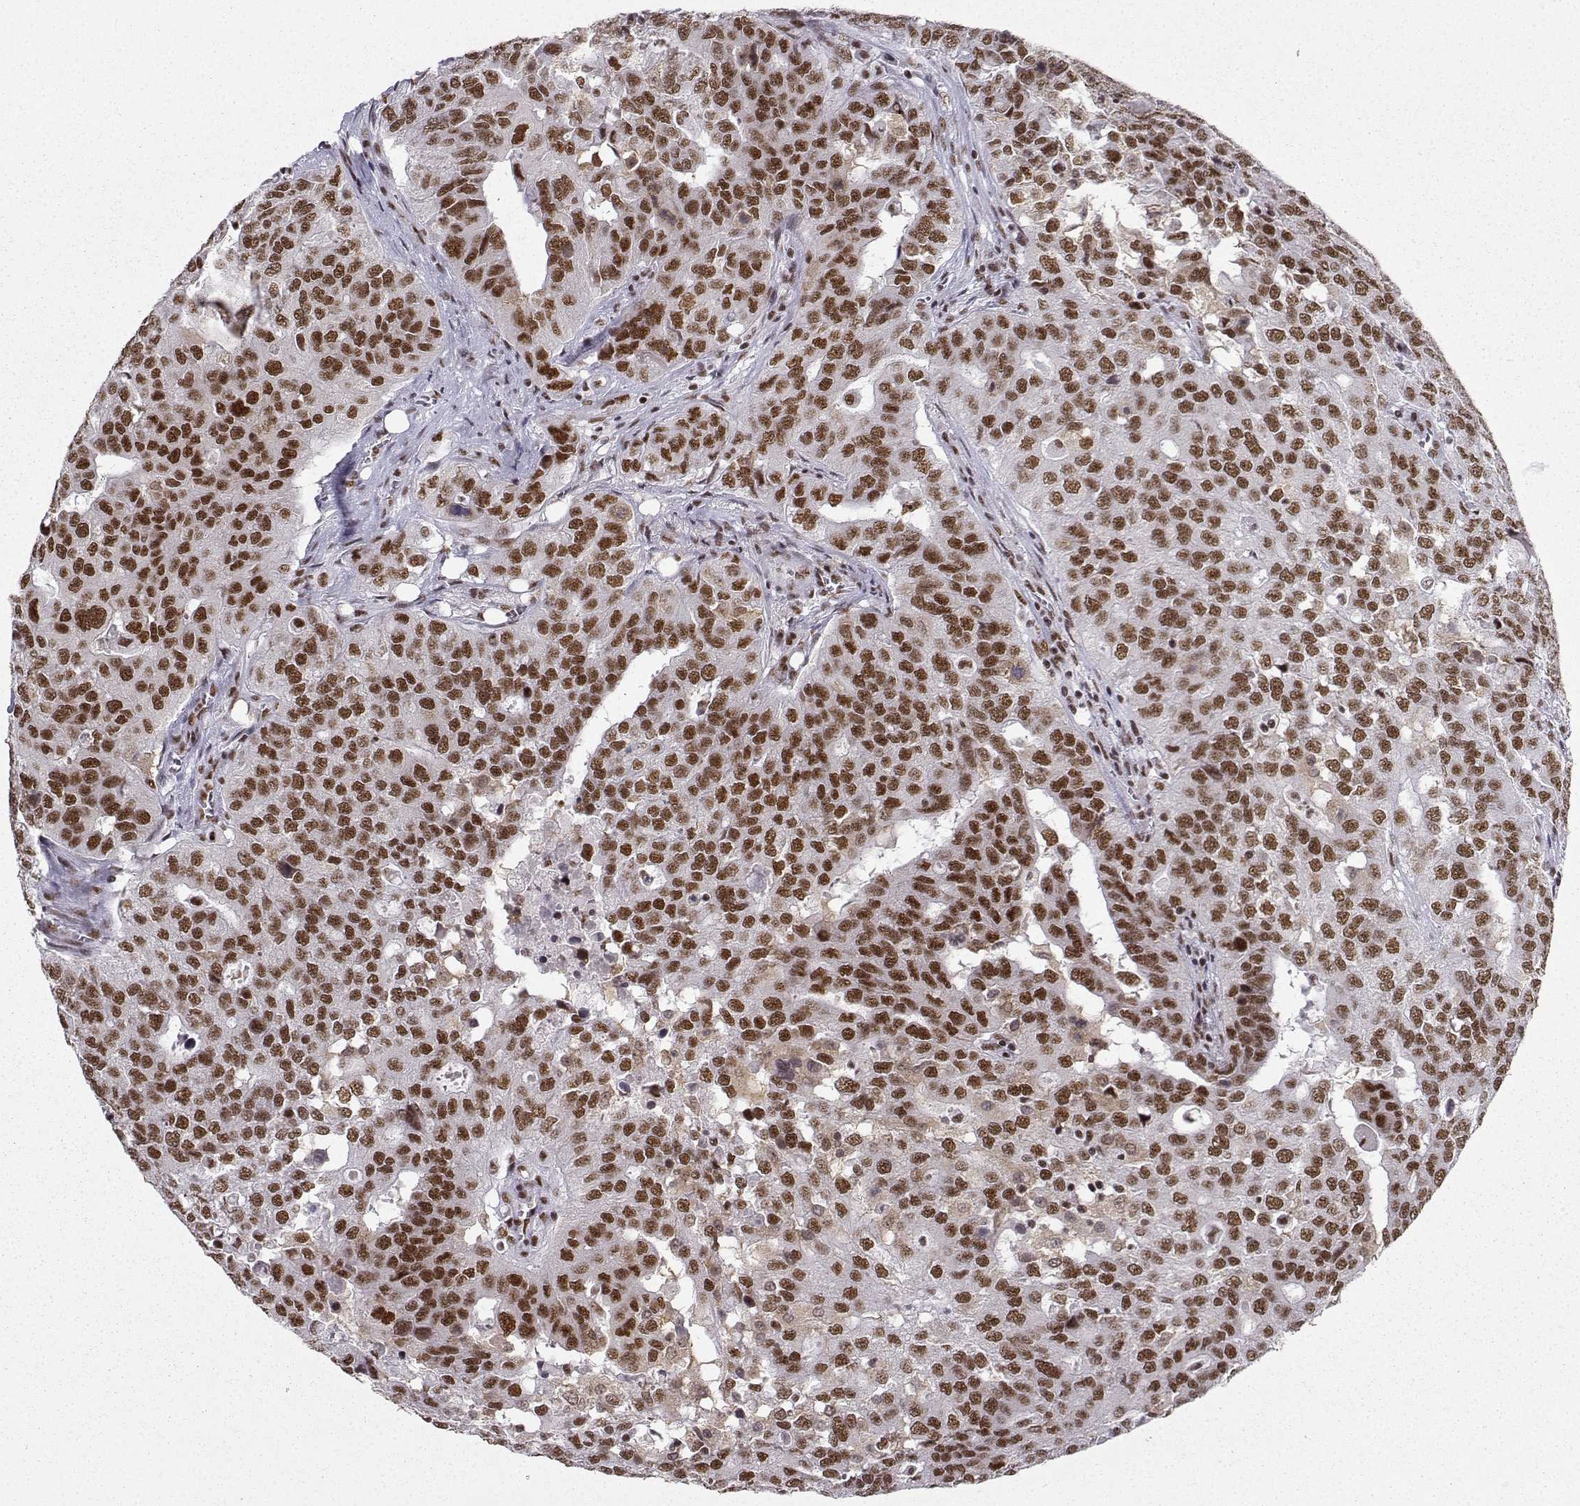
{"staining": {"intensity": "strong", "quantity": "25%-75%", "location": "nuclear"}, "tissue": "ovarian cancer", "cell_type": "Tumor cells", "image_type": "cancer", "snomed": [{"axis": "morphology", "description": "Carcinoma, endometroid"}, {"axis": "topography", "description": "Soft tissue"}, {"axis": "topography", "description": "Ovary"}], "caption": "Protein staining displays strong nuclear staining in about 25%-75% of tumor cells in ovarian cancer.", "gene": "SNRPB2", "patient": {"sex": "female", "age": 52}}